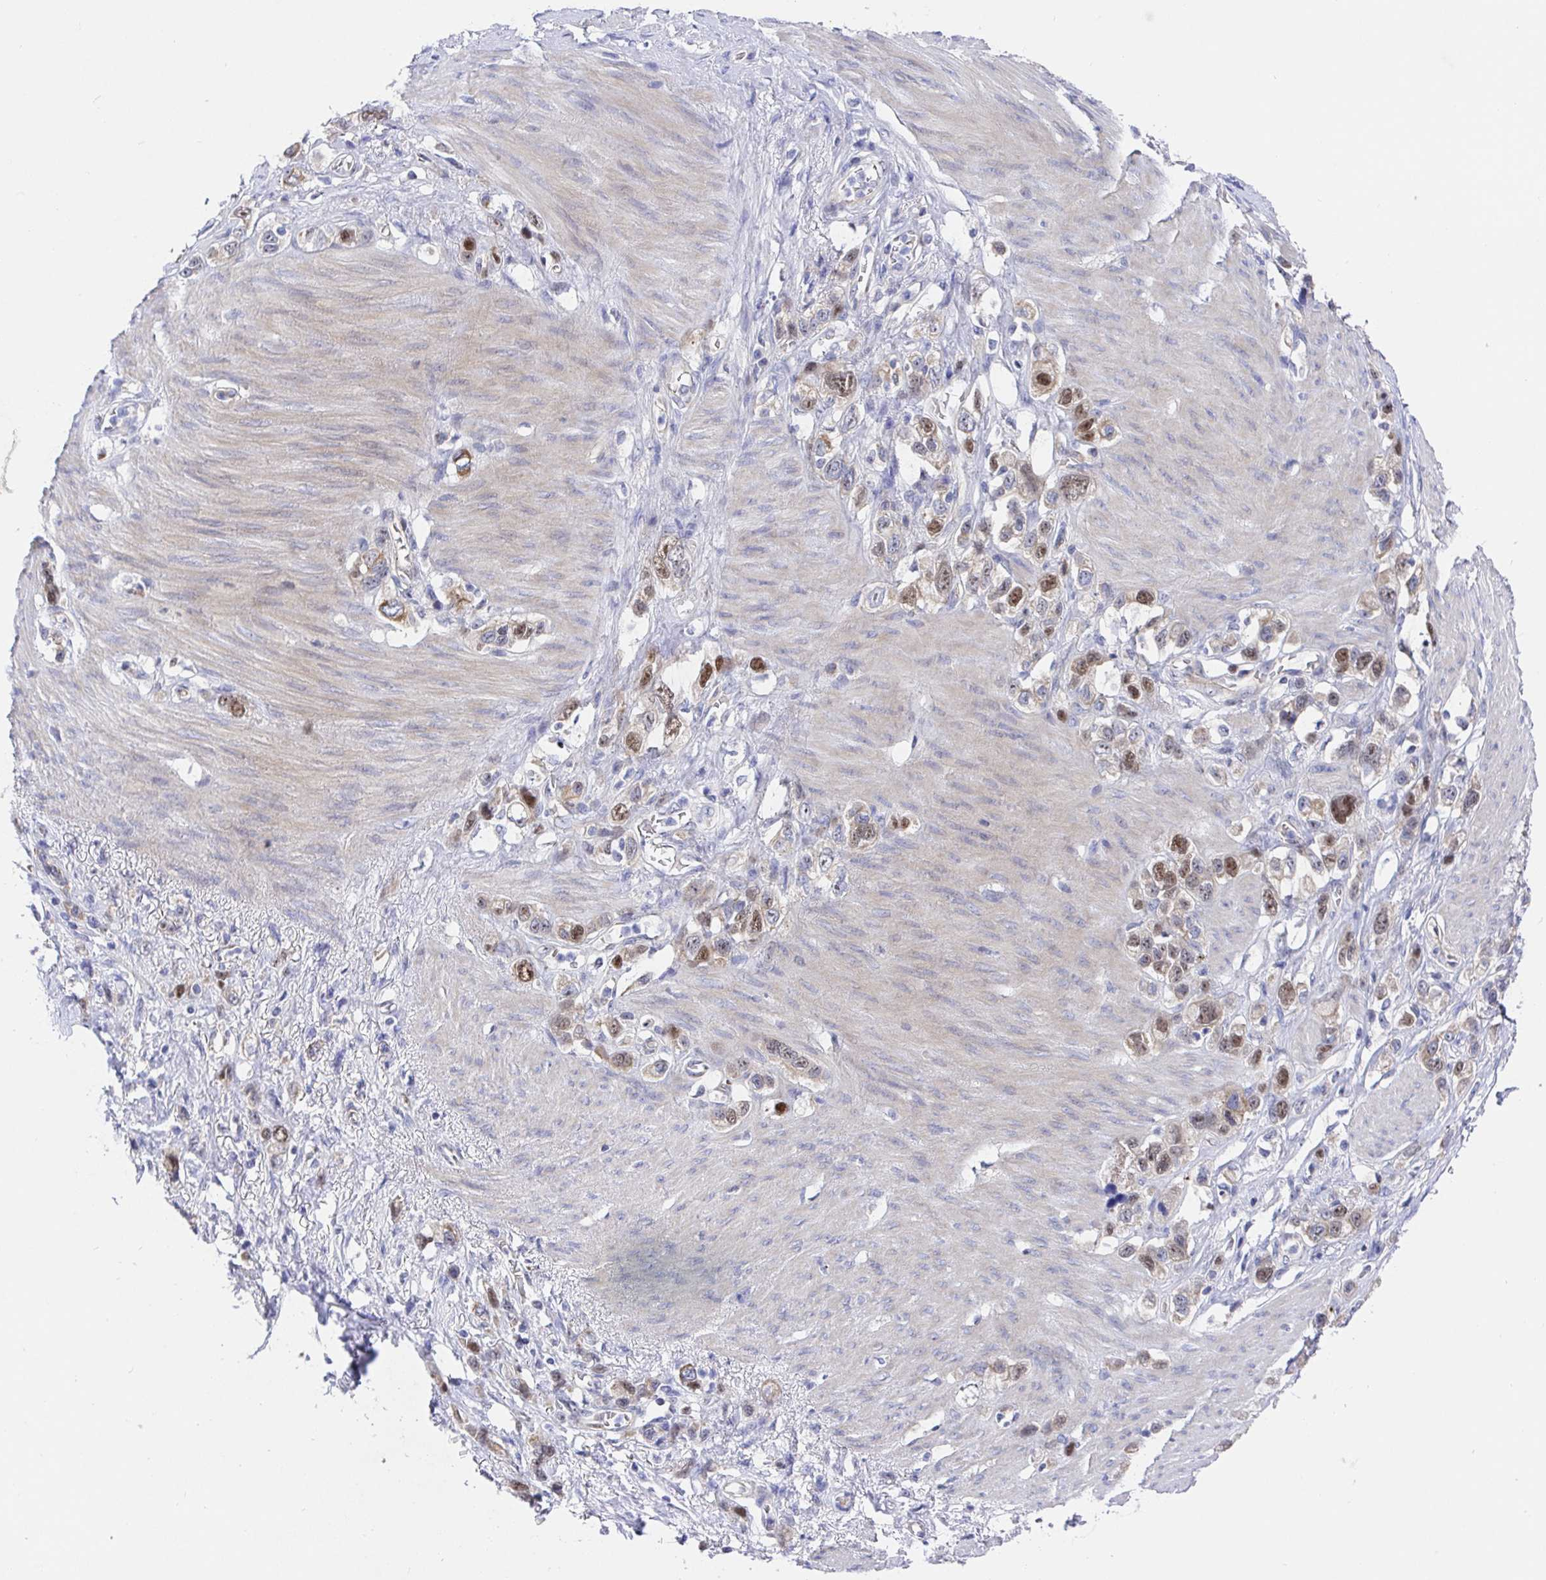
{"staining": {"intensity": "moderate", "quantity": "25%-75%", "location": "nuclear"}, "tissue": "stomach cancer", "cell_type": "Tumor cells", "image_type": "cancer", "snomed": [{"axis": "morphology", "description": "Adenocarcinoma, NOS"}, {"axis": "topography", "description": "Stomach"}], "caption": "Immunohistochemical staining of human stomach cancer demonstrates medium levels of moderate nuclear staining in about 25%-75% of tumor cells.", "gene": "TIMELESS", "patient": {"sex": "female", "age": 65}}